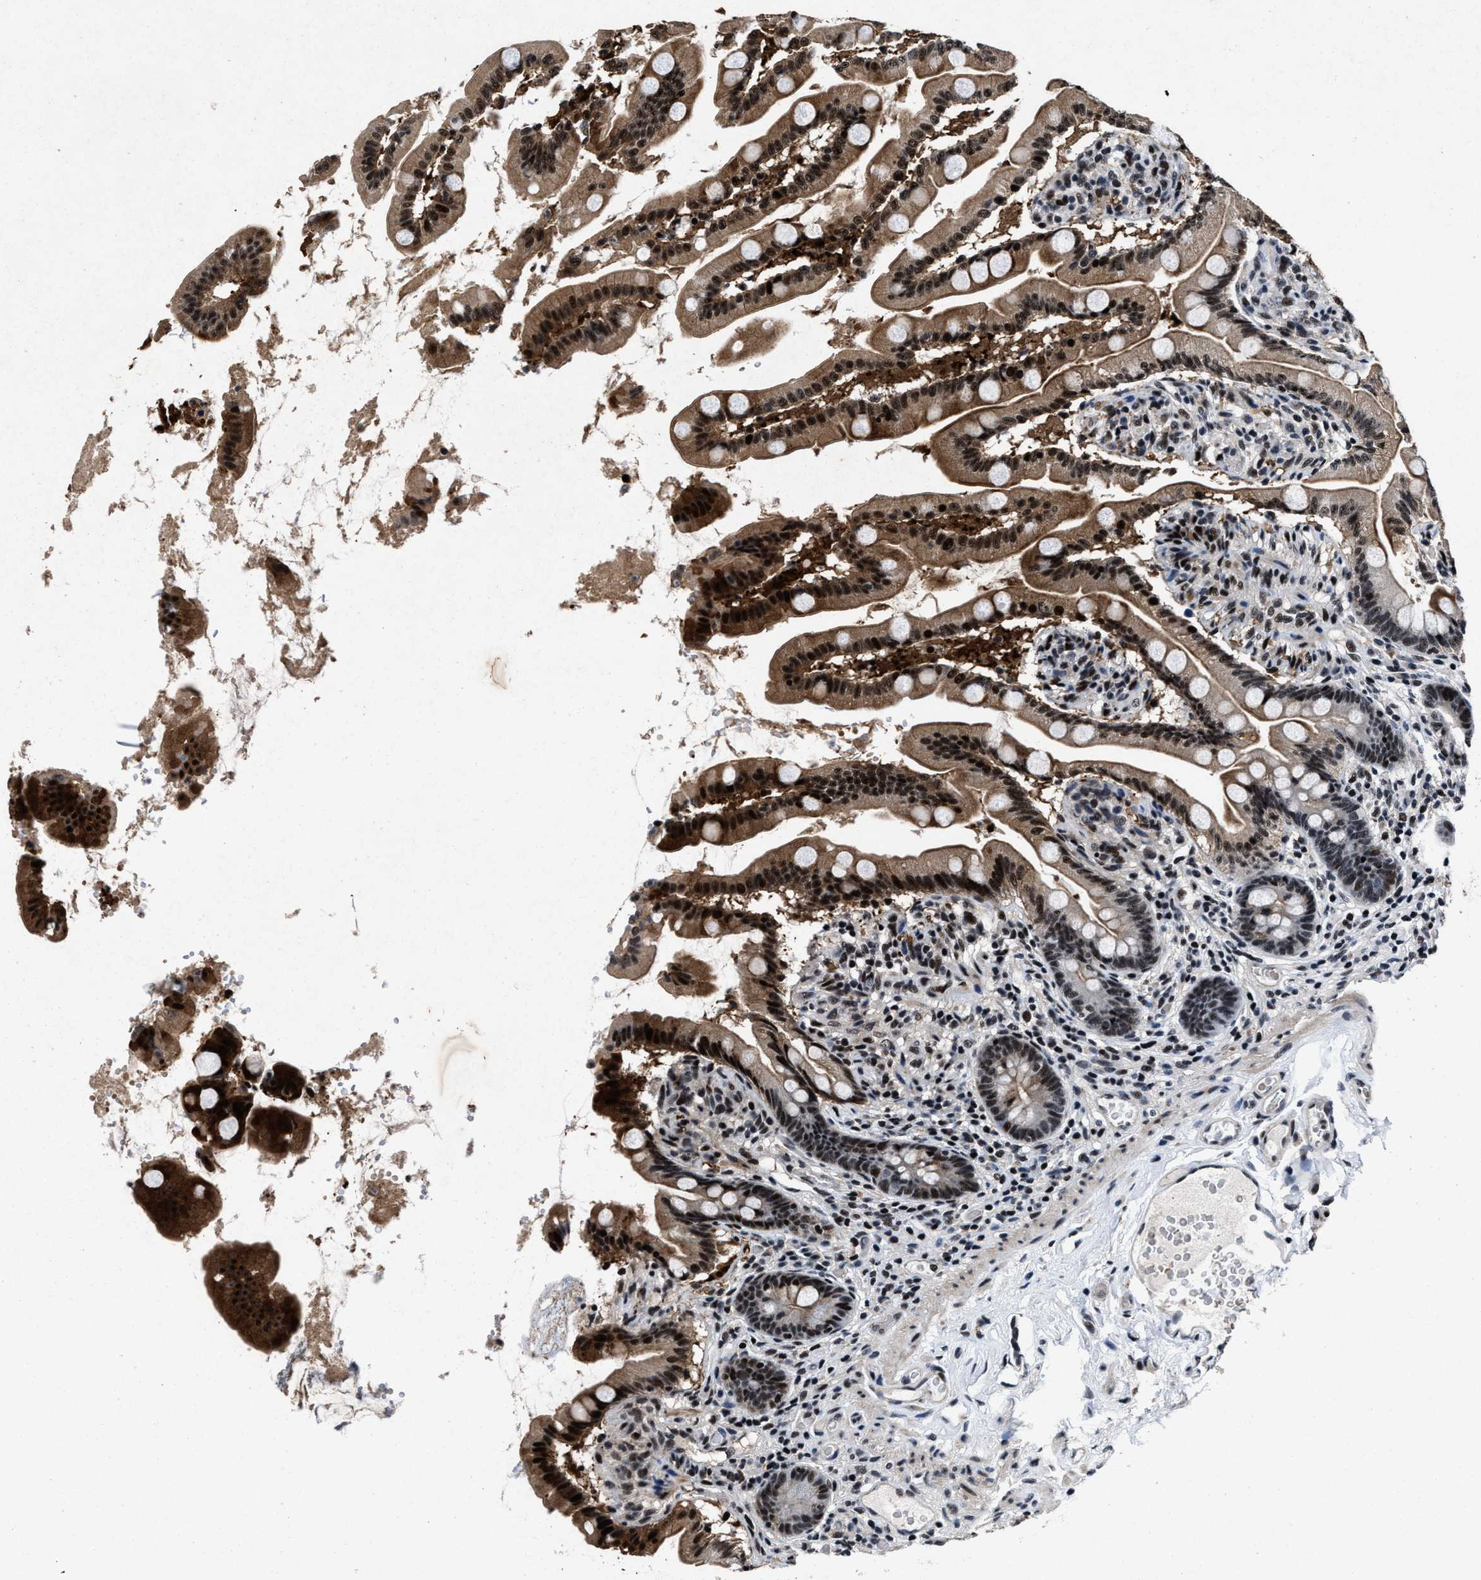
{"staining": {"intensity": "strong", "quantity": ">75%", "location": "cytoplasmic/membranous,nuclear"}, "tissue": "small intestine", "cell_type": "Glandular cells", "image_type": "normal", "snomed": [{"axis": "morphology", "description": "Normal tissue, NOS"}, {"axis": "topography", "description": "Small intestine"}], "caption": "Immunohistochemistry of normal human small intestine reveals high levels of strong cytoplasmic/membranous,nuclear positivity in approximately >75% of glandular cells.", "gene": "ZNF233", "patient": {"sex": "female", "age": 56}}